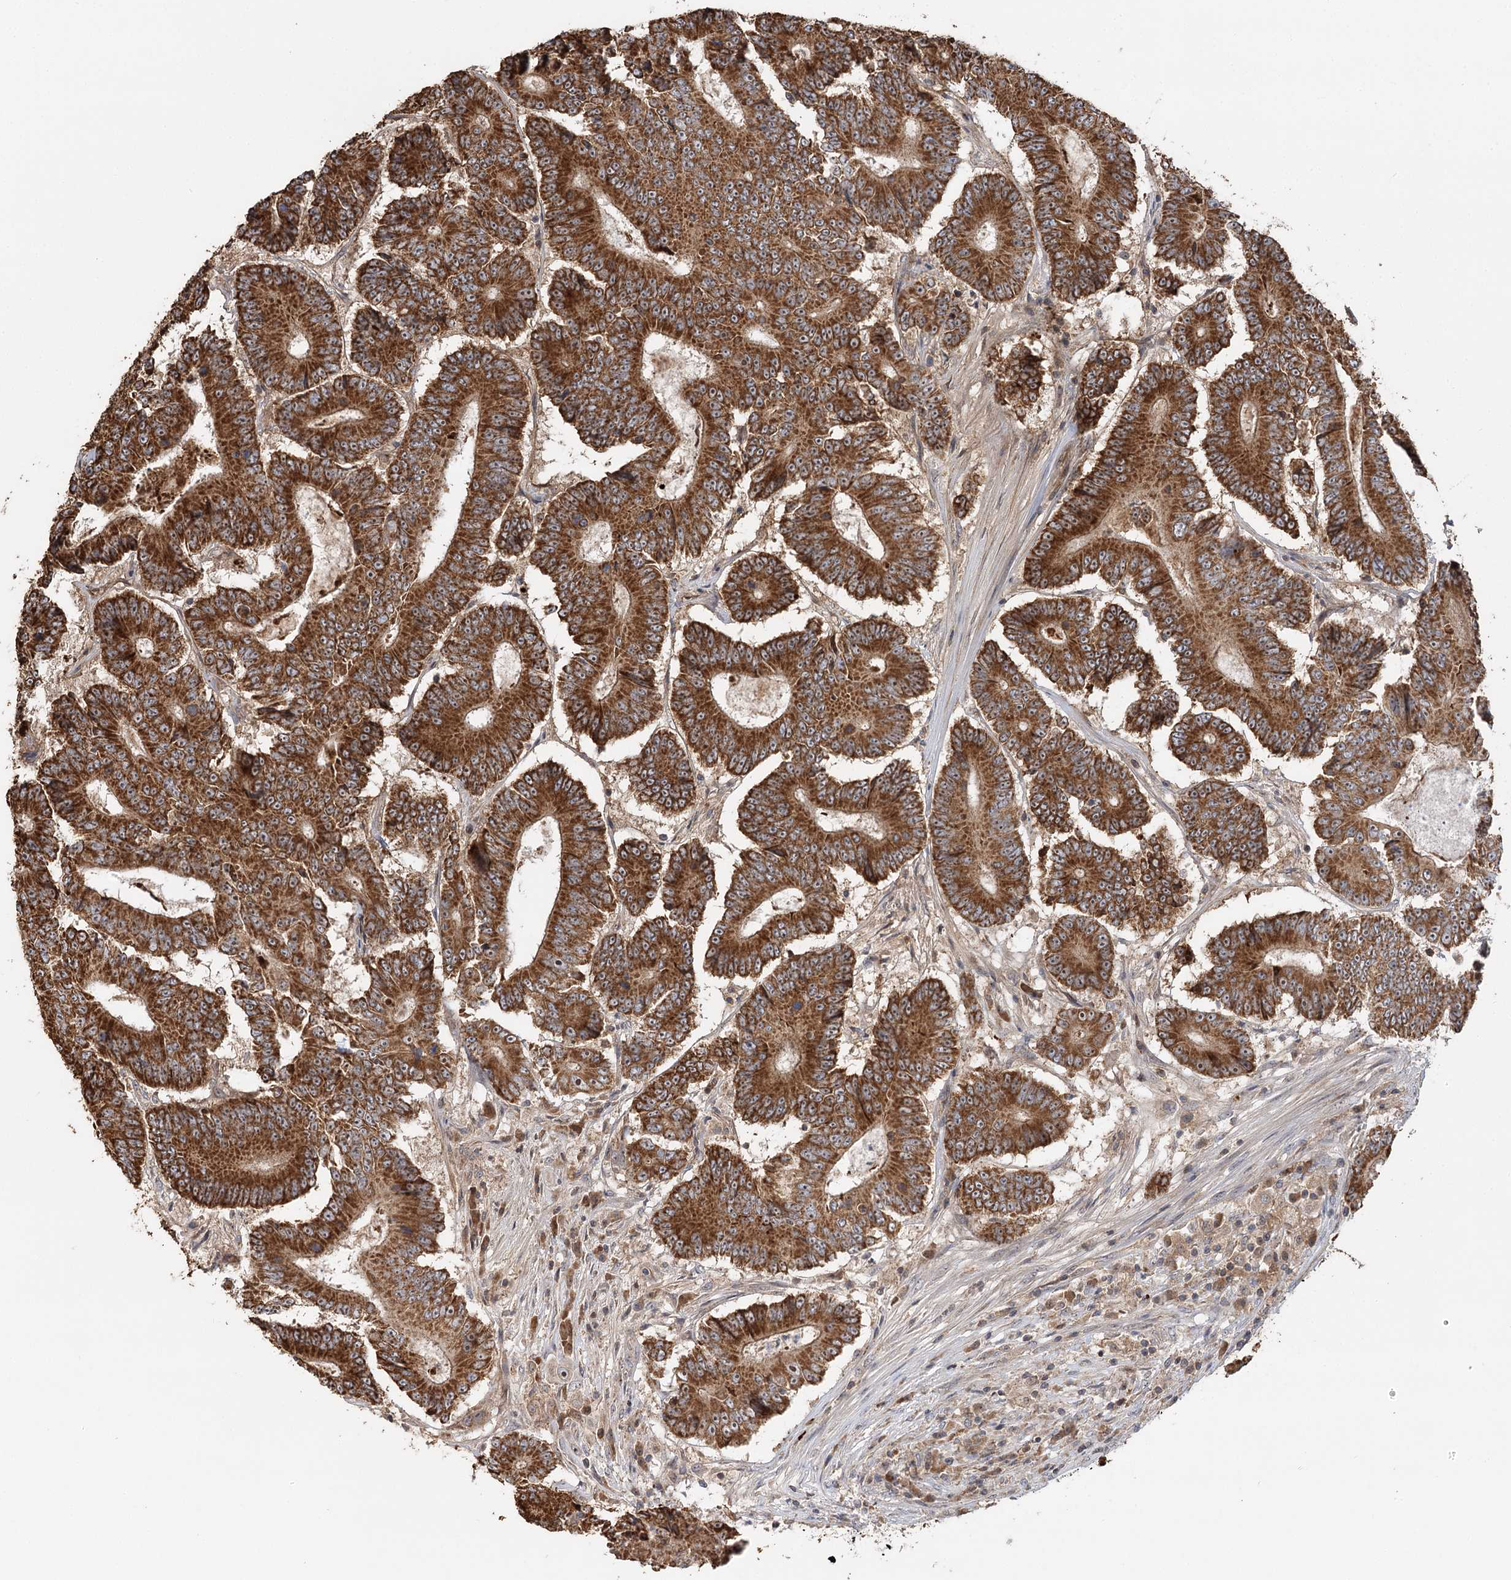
{"staining": {"intensity": "strong", "quantity": ">75%", "location": "cytoplasmic/membranous"}, "tissue": "colorectal cancer", "cell_type": "Tumor cells", "image_type": "cancer", "snomed": [{"axis": "morphology", "description": "Adenocarcinoma, NOS"}, {"axis": "topography", "description": "Colon"}], "caption": "This histopathology image demonstrates immunohistochemistry staining of adenocarcinoma (colorectal), with high strong cytoplasmic/membranous staining in approximately >75% of tumor cells.", "gene": "RAPGEF6", "patient": {"sex": "male", "age": 83}}